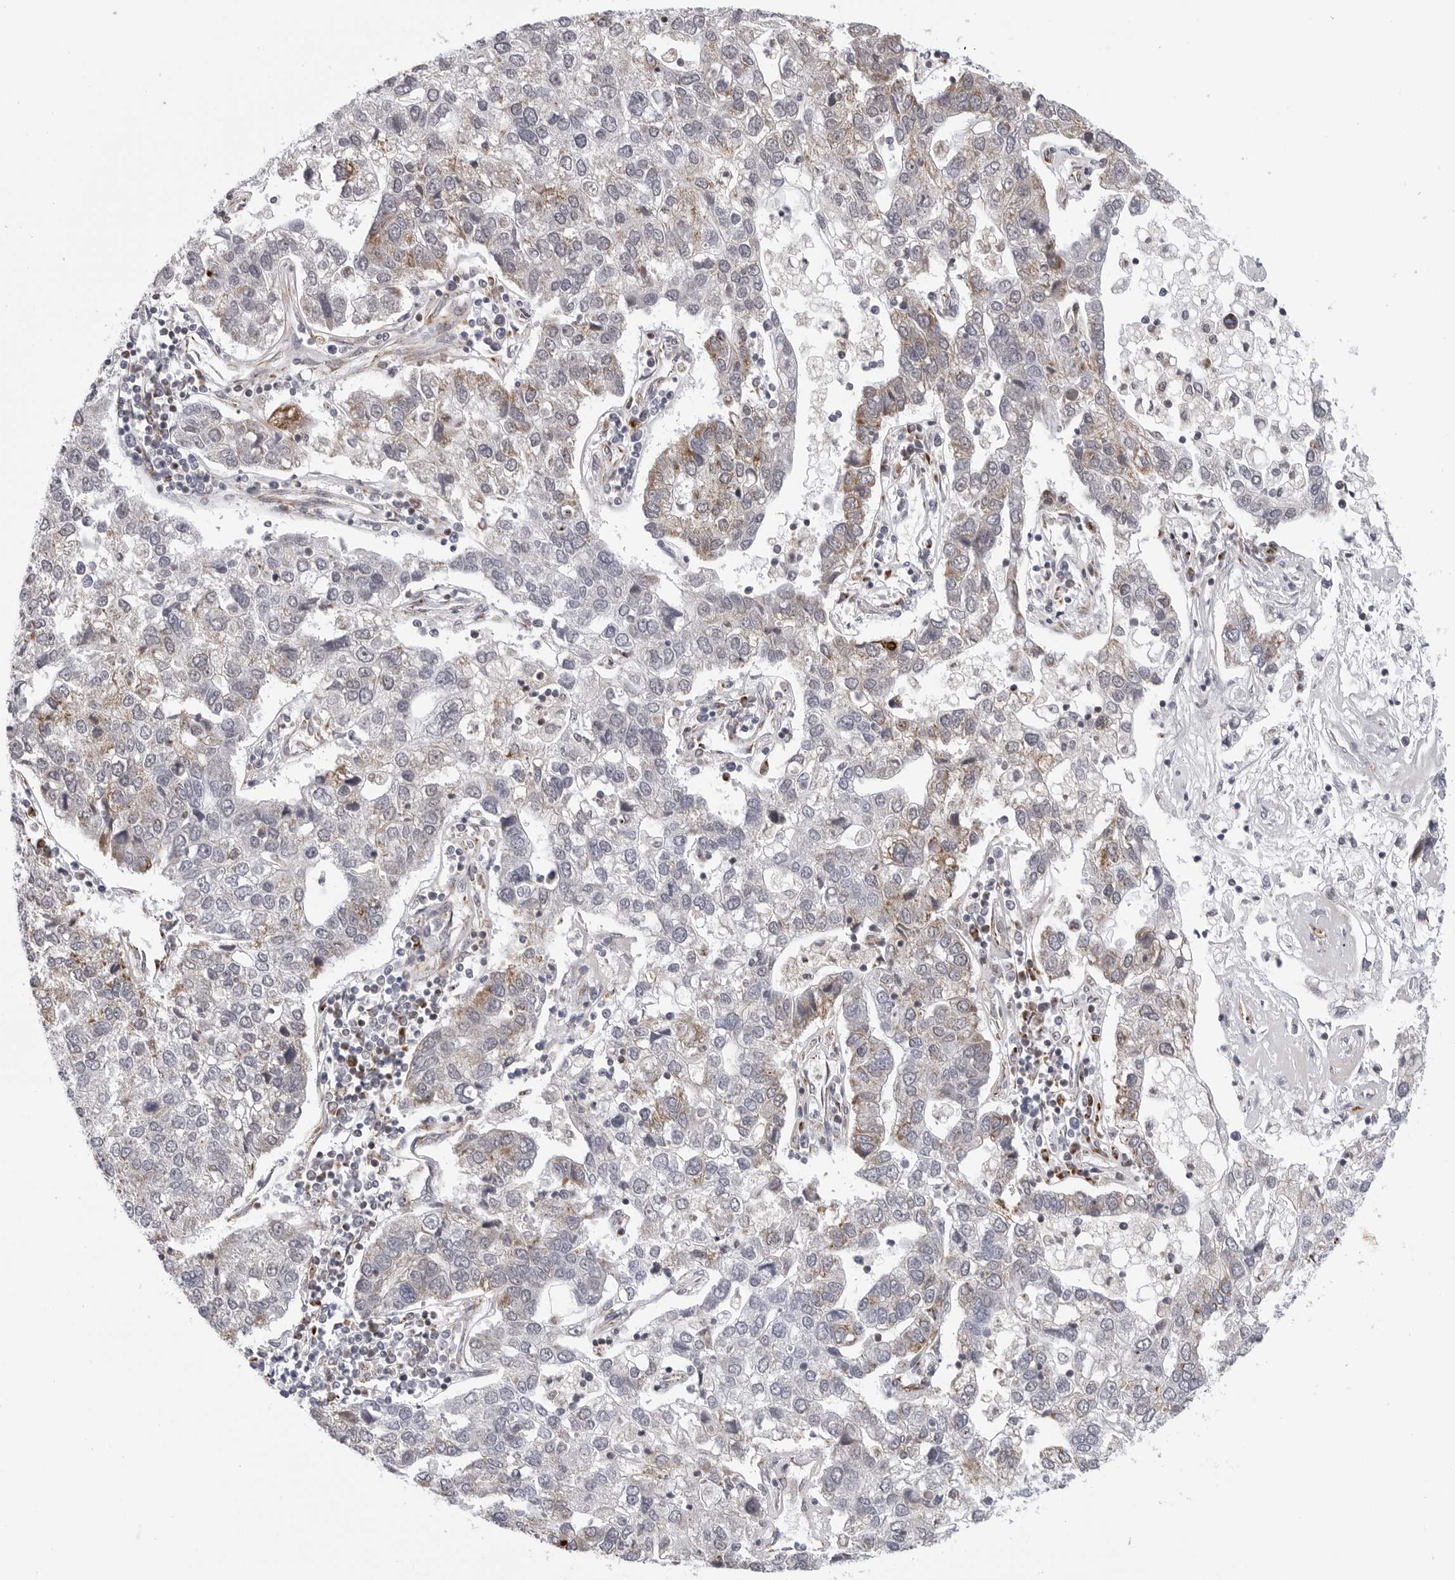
{"staining": {"intensity": "moderate", "quantity": "25%-75%", "location": "cytoplasmic/membranous"}, "tissue": "pancreatic cancer", "cell_type": "Tumor cells", "image_type": "cancer", "snomed": [{"axis": "morphology", "description": "Adenocarcinoma, NOS"}, {"axis": "topography", "description": "Pancreas"}], "caption": "DAB immunohistochemical staining of human adenocarcinoma (pancreatic) exhibits moderate cytoplasmic/membranous protein expression in approximately 25%-75% of tumor cells.", "gene": "CDK20", "patient": {"sex": "female", "age": 61}}